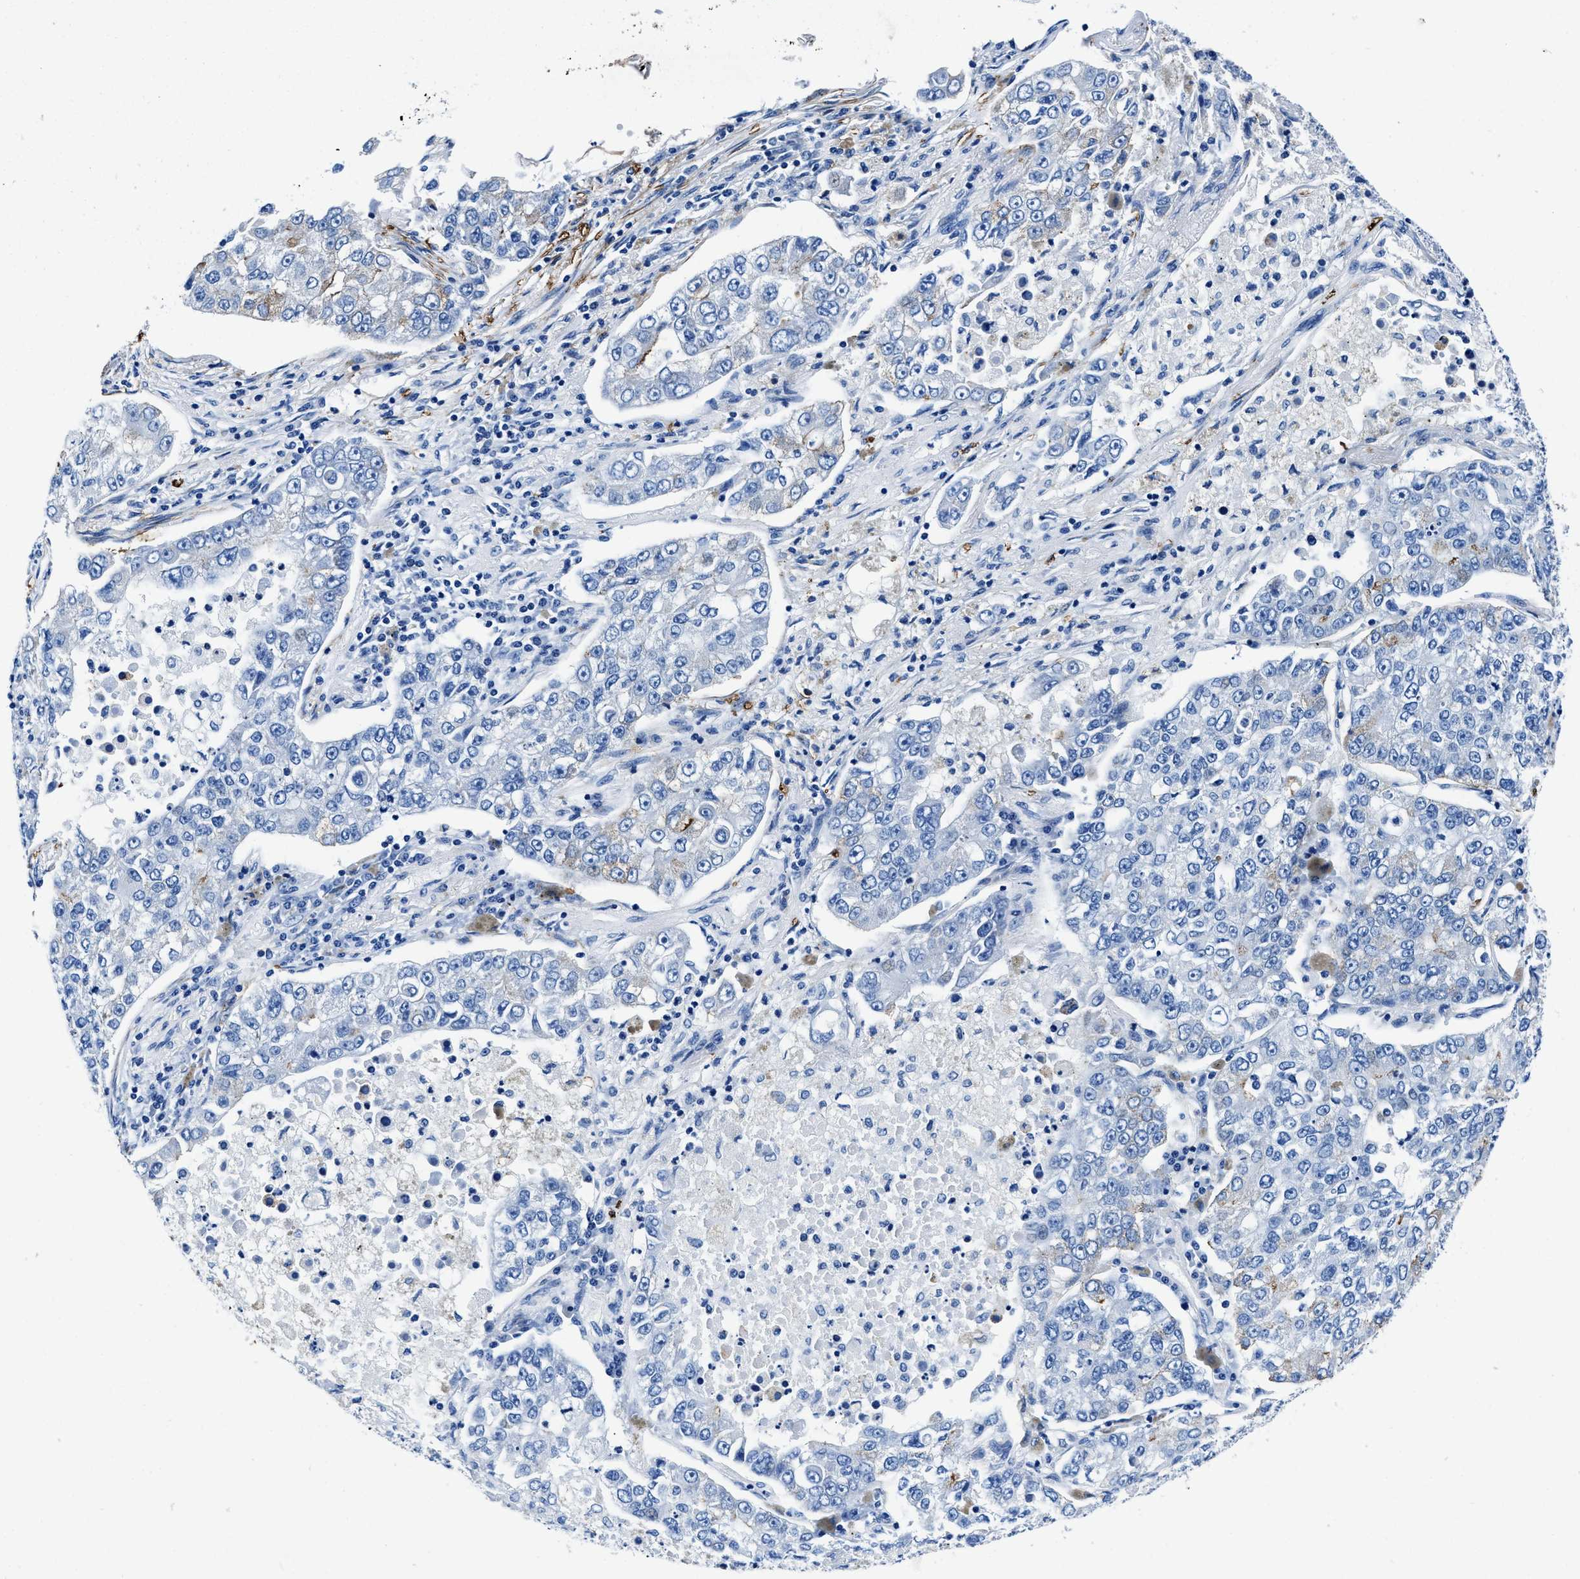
{"staining": {"intensity": "negative", "quantity": "none", "location": "none"}, "tissue": "lung cancer", "cell_type": "Tumor cells", "image_type": "cancer", "snomed": [{"axis": "morphology", "description": "Adenocarcinoma, NOS"}, {"axis": "topography", "description": "Lung"}], "caption": "High magnification brightfield microscopy of lung cancer stained with DAB (brown) and counterstained with hematoxylin (blue): tumor cells show no significant expression.", "gene": "TEX261", "patient": {"sex": "male", "age": 49}}